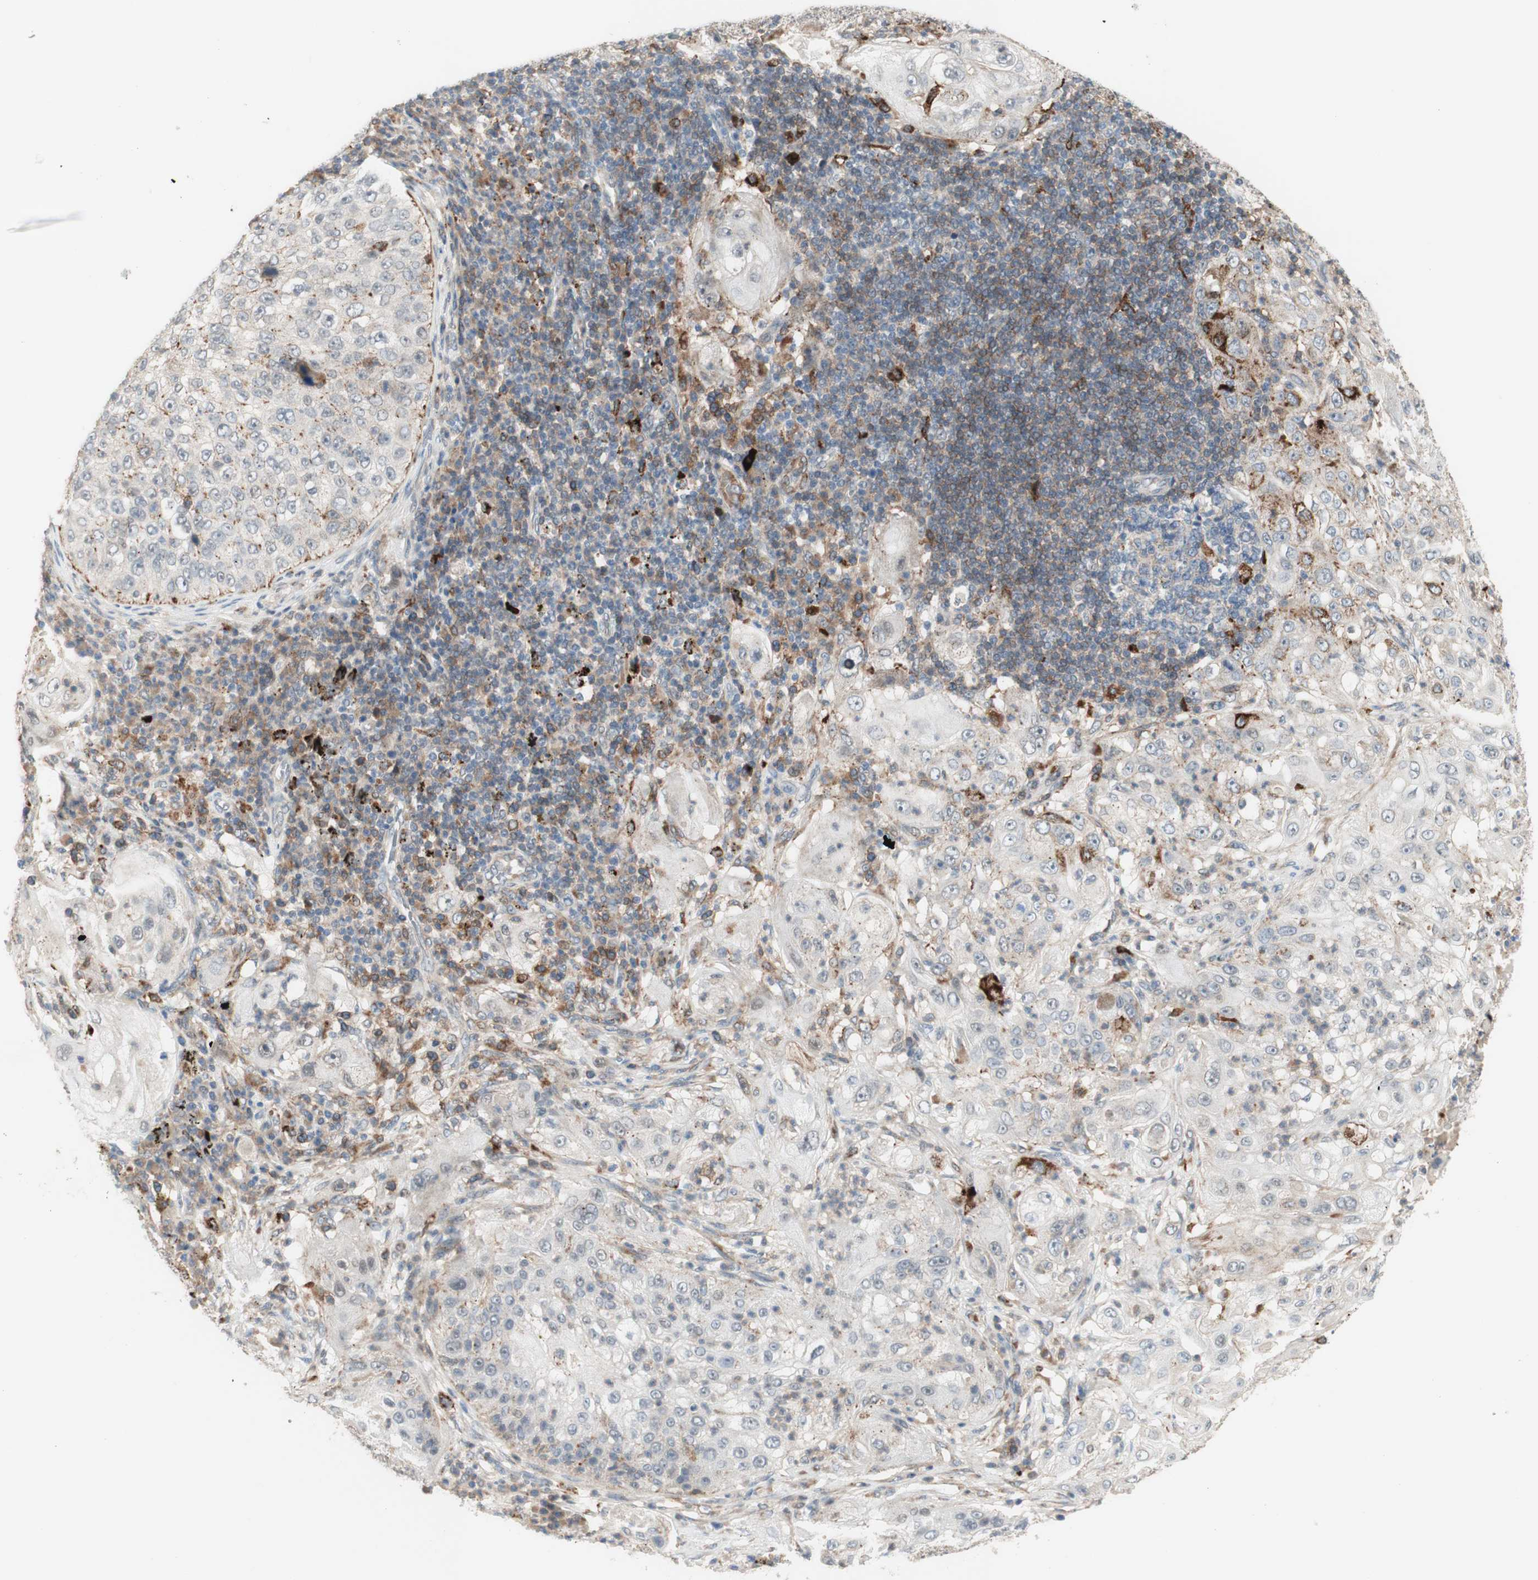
{"staining": {"intensity": "moderate", "quantity": "<25%", "location": "cytoplasmic/membranous"}, "tissue": "lung cancer", "cell_type": "Tumor cells", "image_type": "cancer", "snomed": [{"axis": "morphology", "description": "Inflammation, NOS"}, {"axis": "morphology", "description": "Squamous cell carcinoma, NOS"}, {"axis": "topography", "description": "Lymph node"}, {"axis": "topography", "description": "Soft tissue"}, {"axis": "topography", "description": "Lung"}], "caption": "A brown stain labels moderate cytoplasmic/membranous expression of a protein in lung cancer (squamous cell carcinoma) tumor cells. (DAB = brown stain, brightfield microscopy at high magnification).", "gene": "GAPT", "patient": {"sex": "male", "age": 66}}